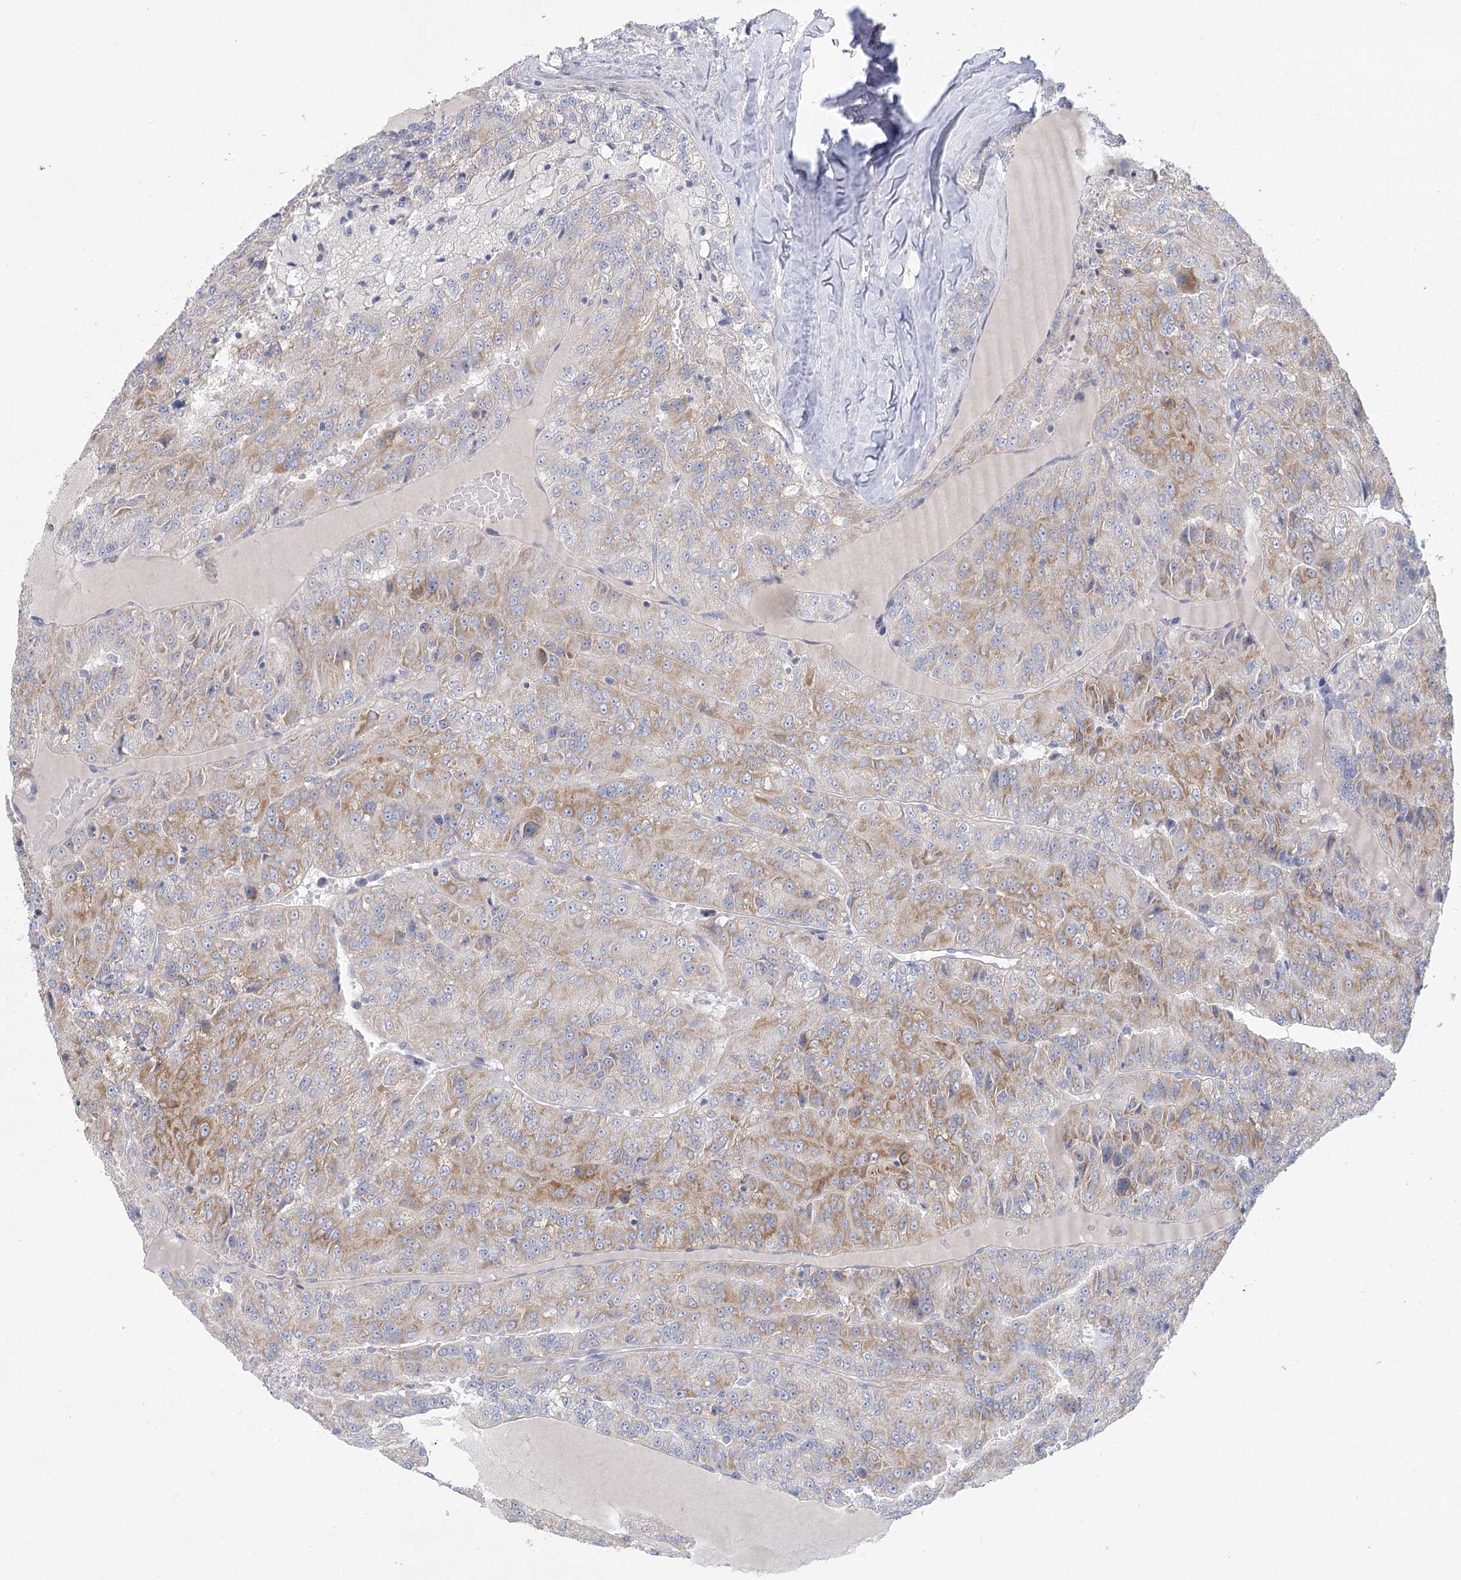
{"staining": {"intensity": "moderate", "quantity": "25%-75%", "location": "cytoplasmic/membranous"}, "tissue": "renal cancer", "cell_type": "Tumor cells", "image_type": "cancer", "snomed": [{"axis": "morphology", "description": "Adenocarcinoma, NOS"}, {"axis": "topography", "description": "Kidney"}], "caption": "There is medium levels of moderate cytoplasmic/membranous positivity in tumor cells of renal adenocarcinoma, as demonstrated by immunohistochemical staining (brown color).", "gene": "DHTKD1", "patient": {"sex": "female", "age": 63}}